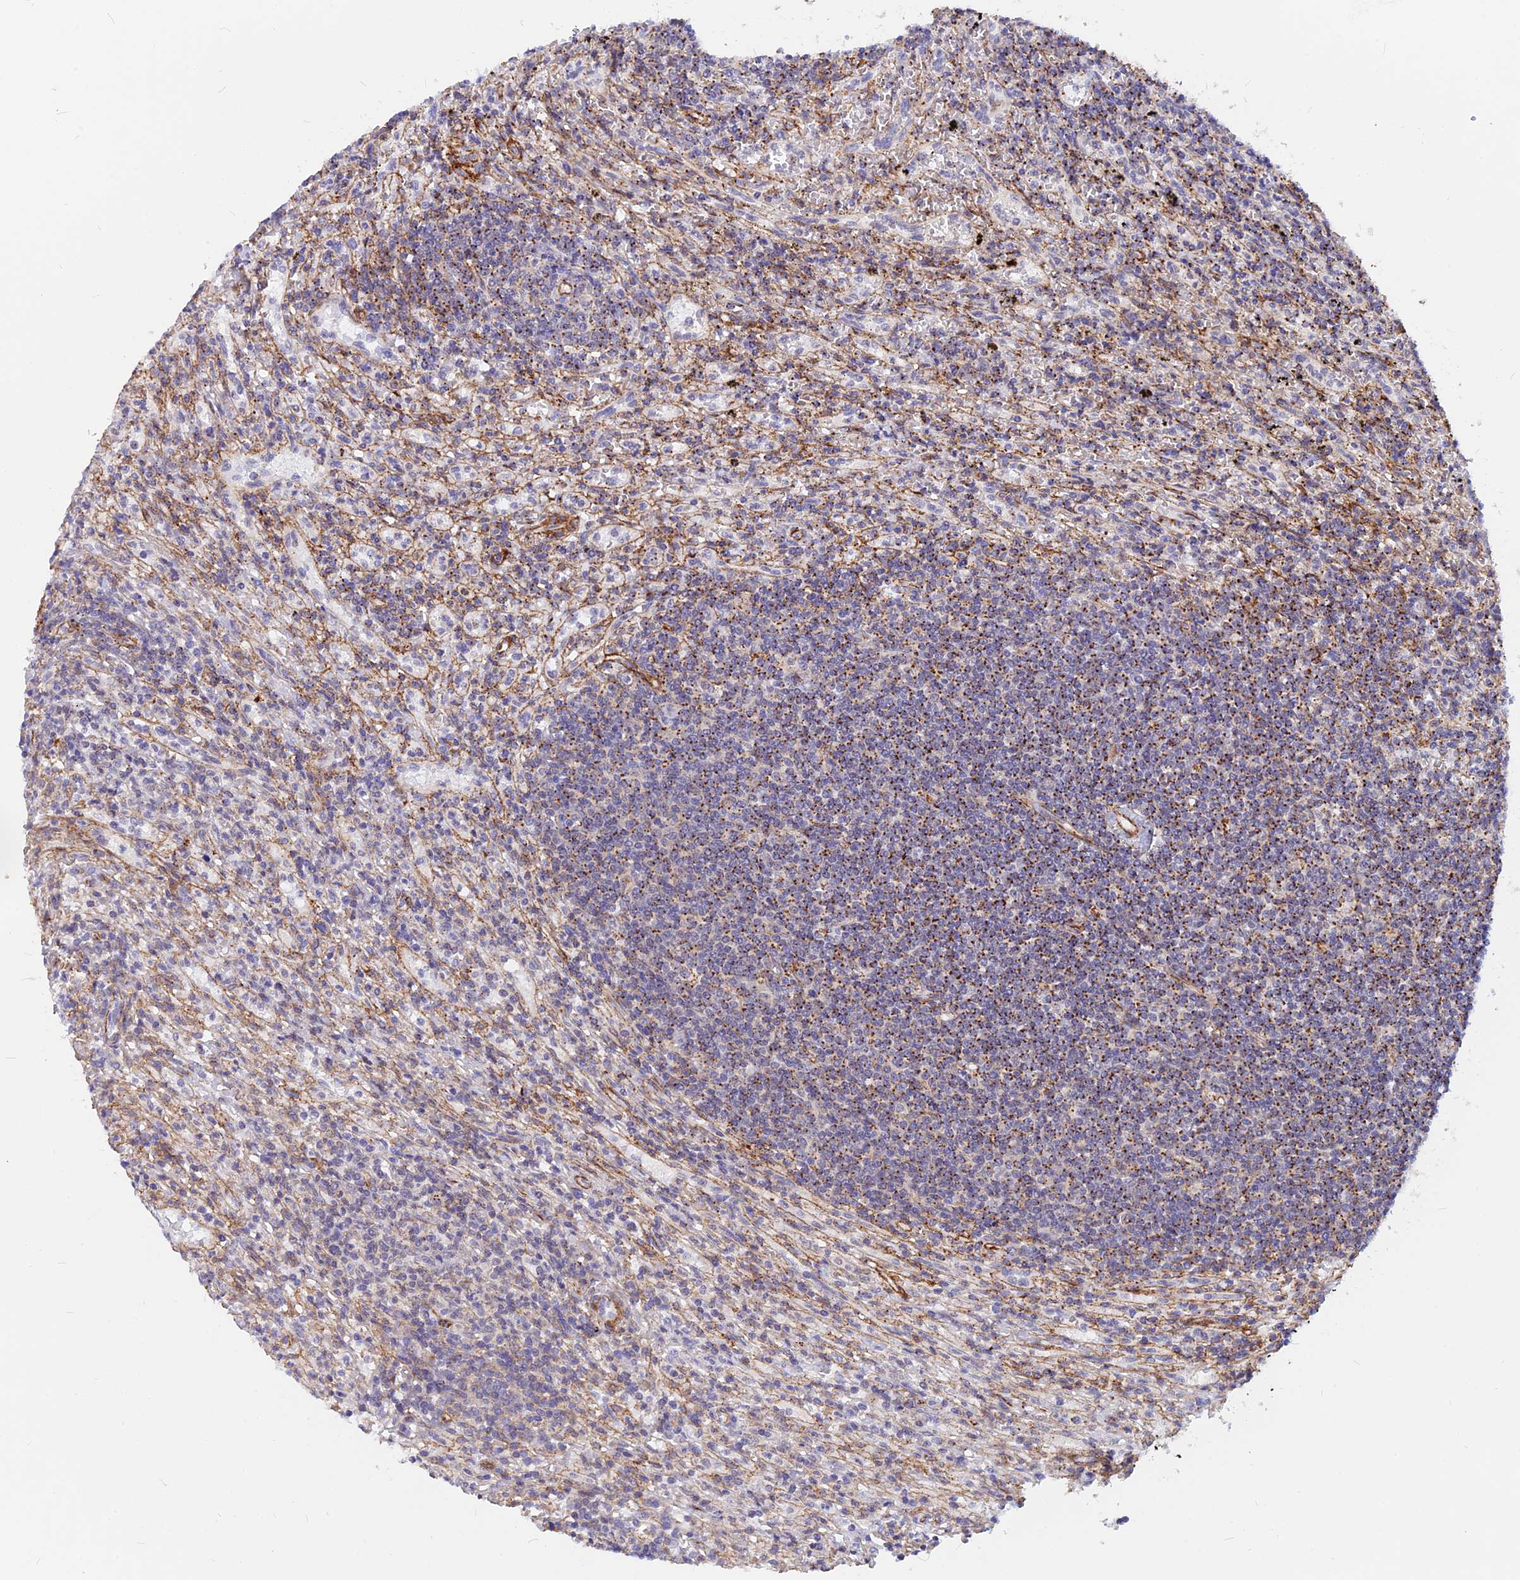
{"staining": {"intensity": "moderate", "quantity": "25%-75%", "location": "cytoplasmic/membranous"}, "tissue": "lymphoma", "cell_type": "Tumor cells", "image_type": "cancer", "snomed": [{"axis": "morphology", "description": "Malignant lymphoma, non-Hodgkin's type, Low grade"}, {"axis": "topography", "description": "Spleen"}], "caption": "Brown immunohistochemical staining in human malignant lymphoma, non-Hodgkin's type (low-grade) exhibits moderate cytoplasmic/membranous expression in approximately 25%-75% of tumor cells.", "gene": "VSTM2L", "patient": {"sex": "male", "age": 76}}